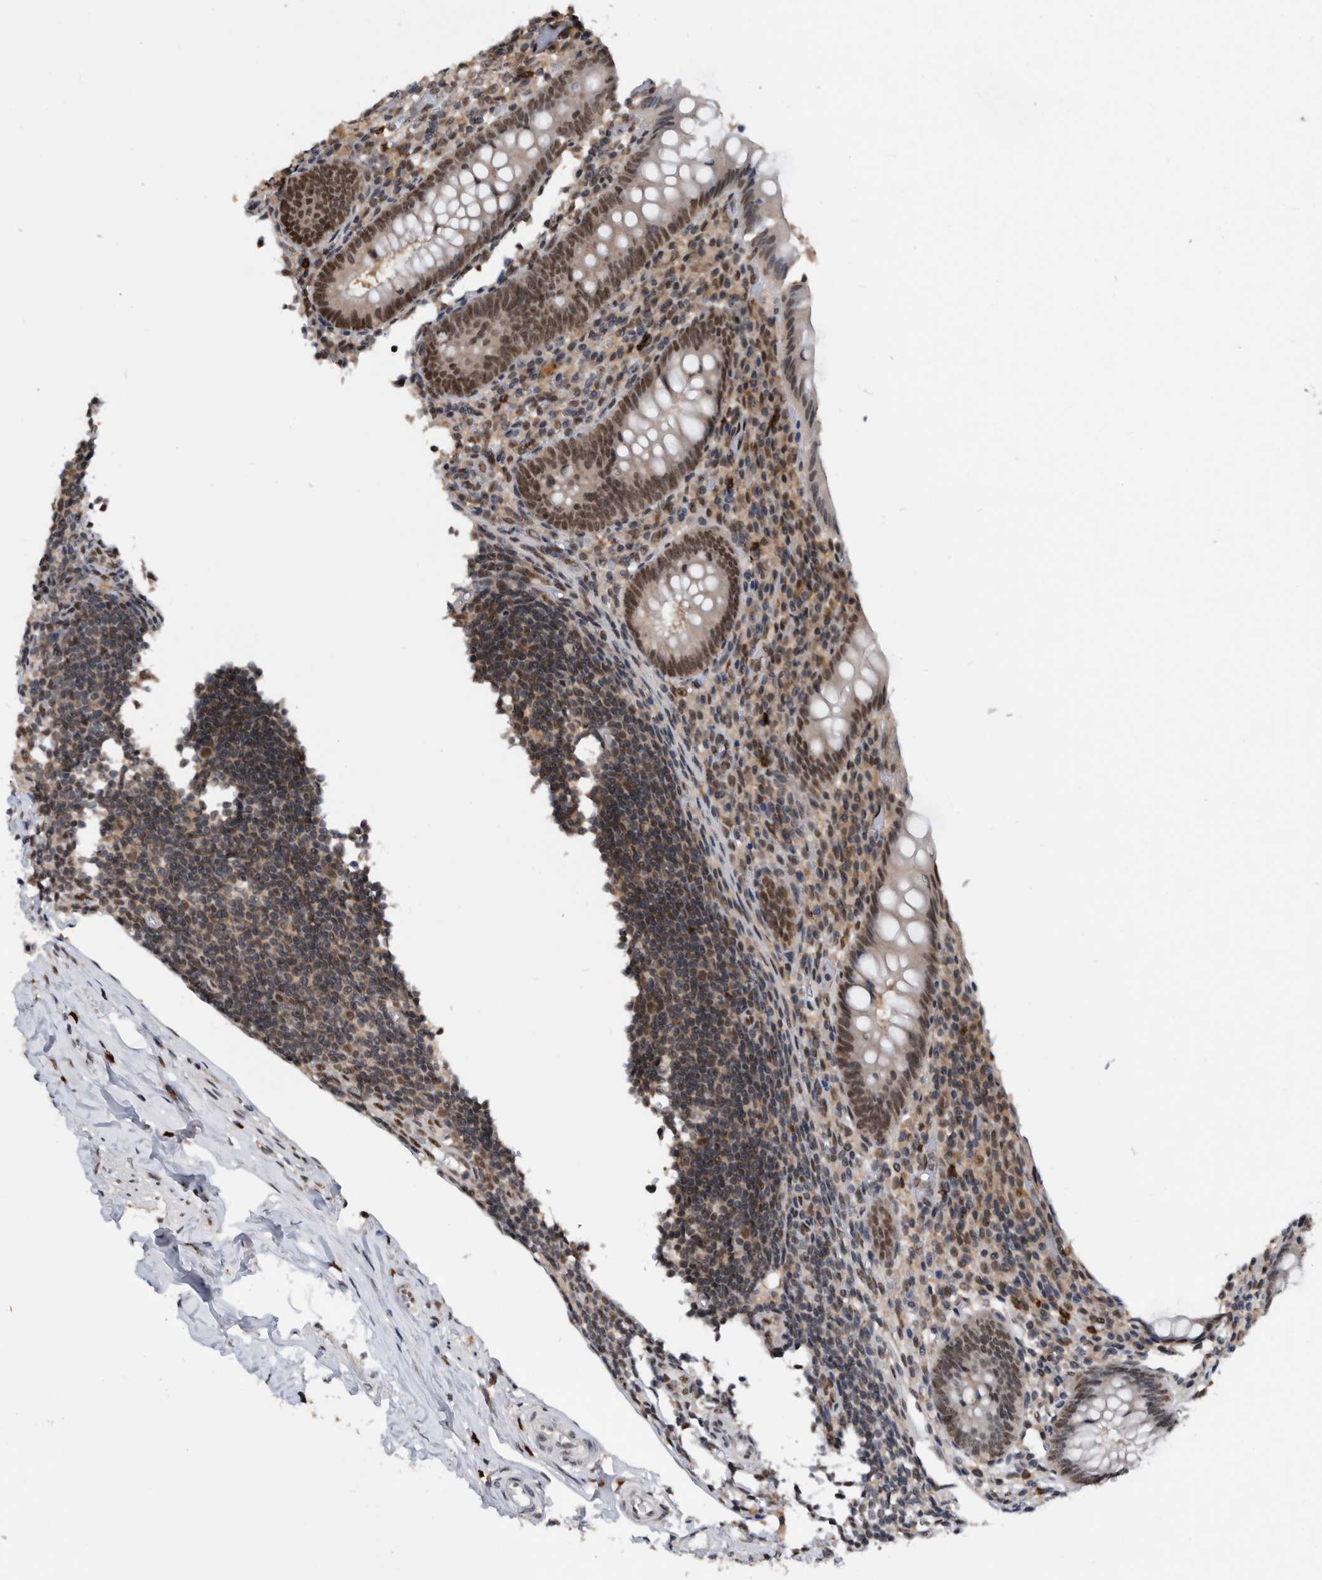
{"staining": {"intensity": "strong", "quantity": "25%-75%", "location": "nuclear"}, "tissue": "appendix", "cell_type": "Glandular cells", "image_type": "normal", "snomed": [{"axis": "morphology", "description": "Normal tissue, NOS"}, {"axis": "topography", "description": "Appendix"}], "caption": "This is an image of immunohistochemistry staining of benign appendix, which shows strong positivity in the nuclear of glandular cells.", "gene": "ZNF260", "patient": {"sex": "female", "age": 17}}